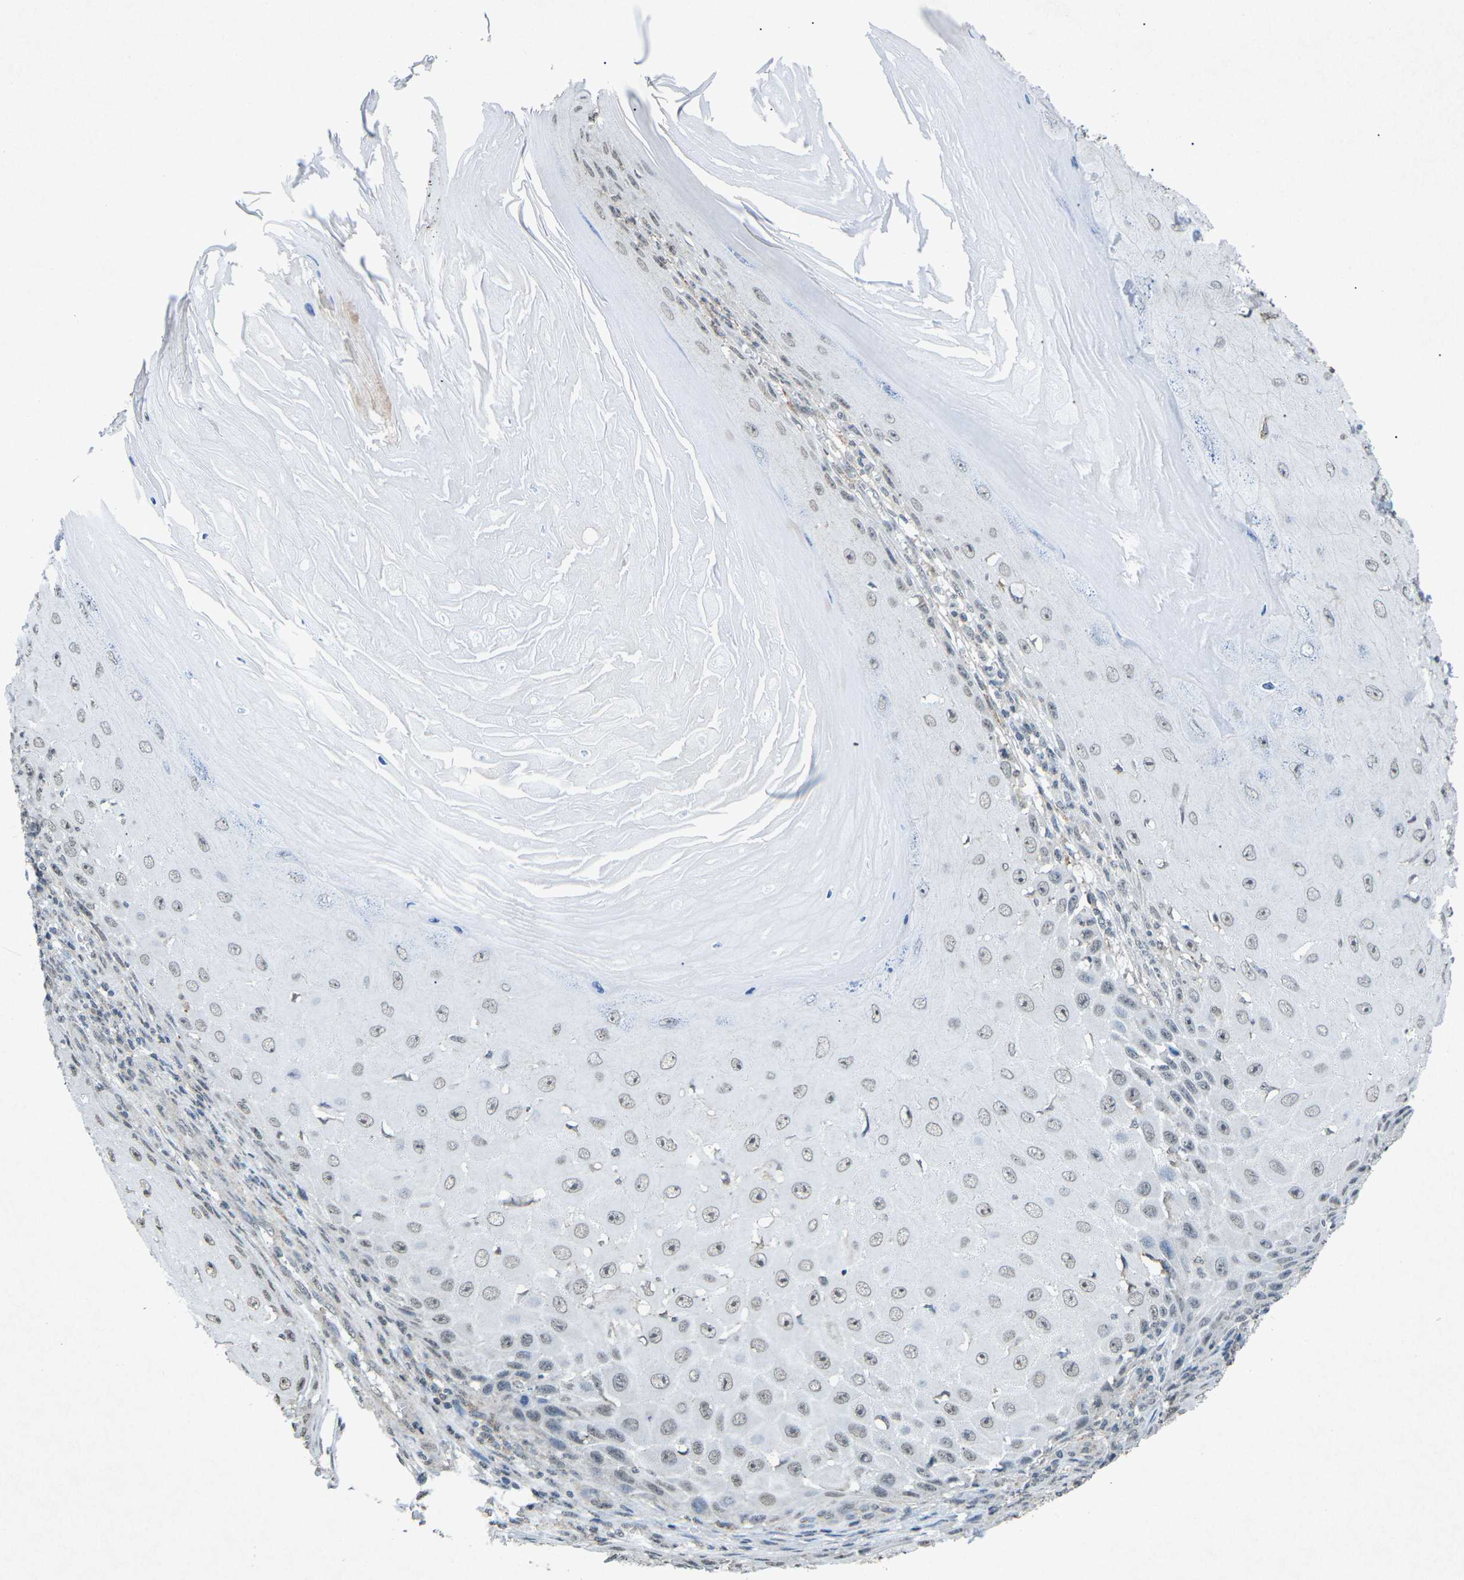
{"staining": {"intensity": "weak", "quantity": ">75%", "location": "nuclear"}, "tissue": "skin cancer", "cell_type": "Tumor cells", "image_type": "cancer", "snomed": [{"axis": "morphology", "description": "Squamous cell carcinoma, NOS"}, {"axis": "topography", "description": "Skin"}], "caption": "Immunohistochemistry (IHC) histopathology image of neoplastic tissue: skin cancer (squamous cell carcinoma) stained using immunohistochemistry reveals low levels of weak protein expression localized specifically in the nuclear of tumor cells, appearing as a nuclear brown color.", "gene": "TFR2", "patient": {"sex": "female", "age": 73}}